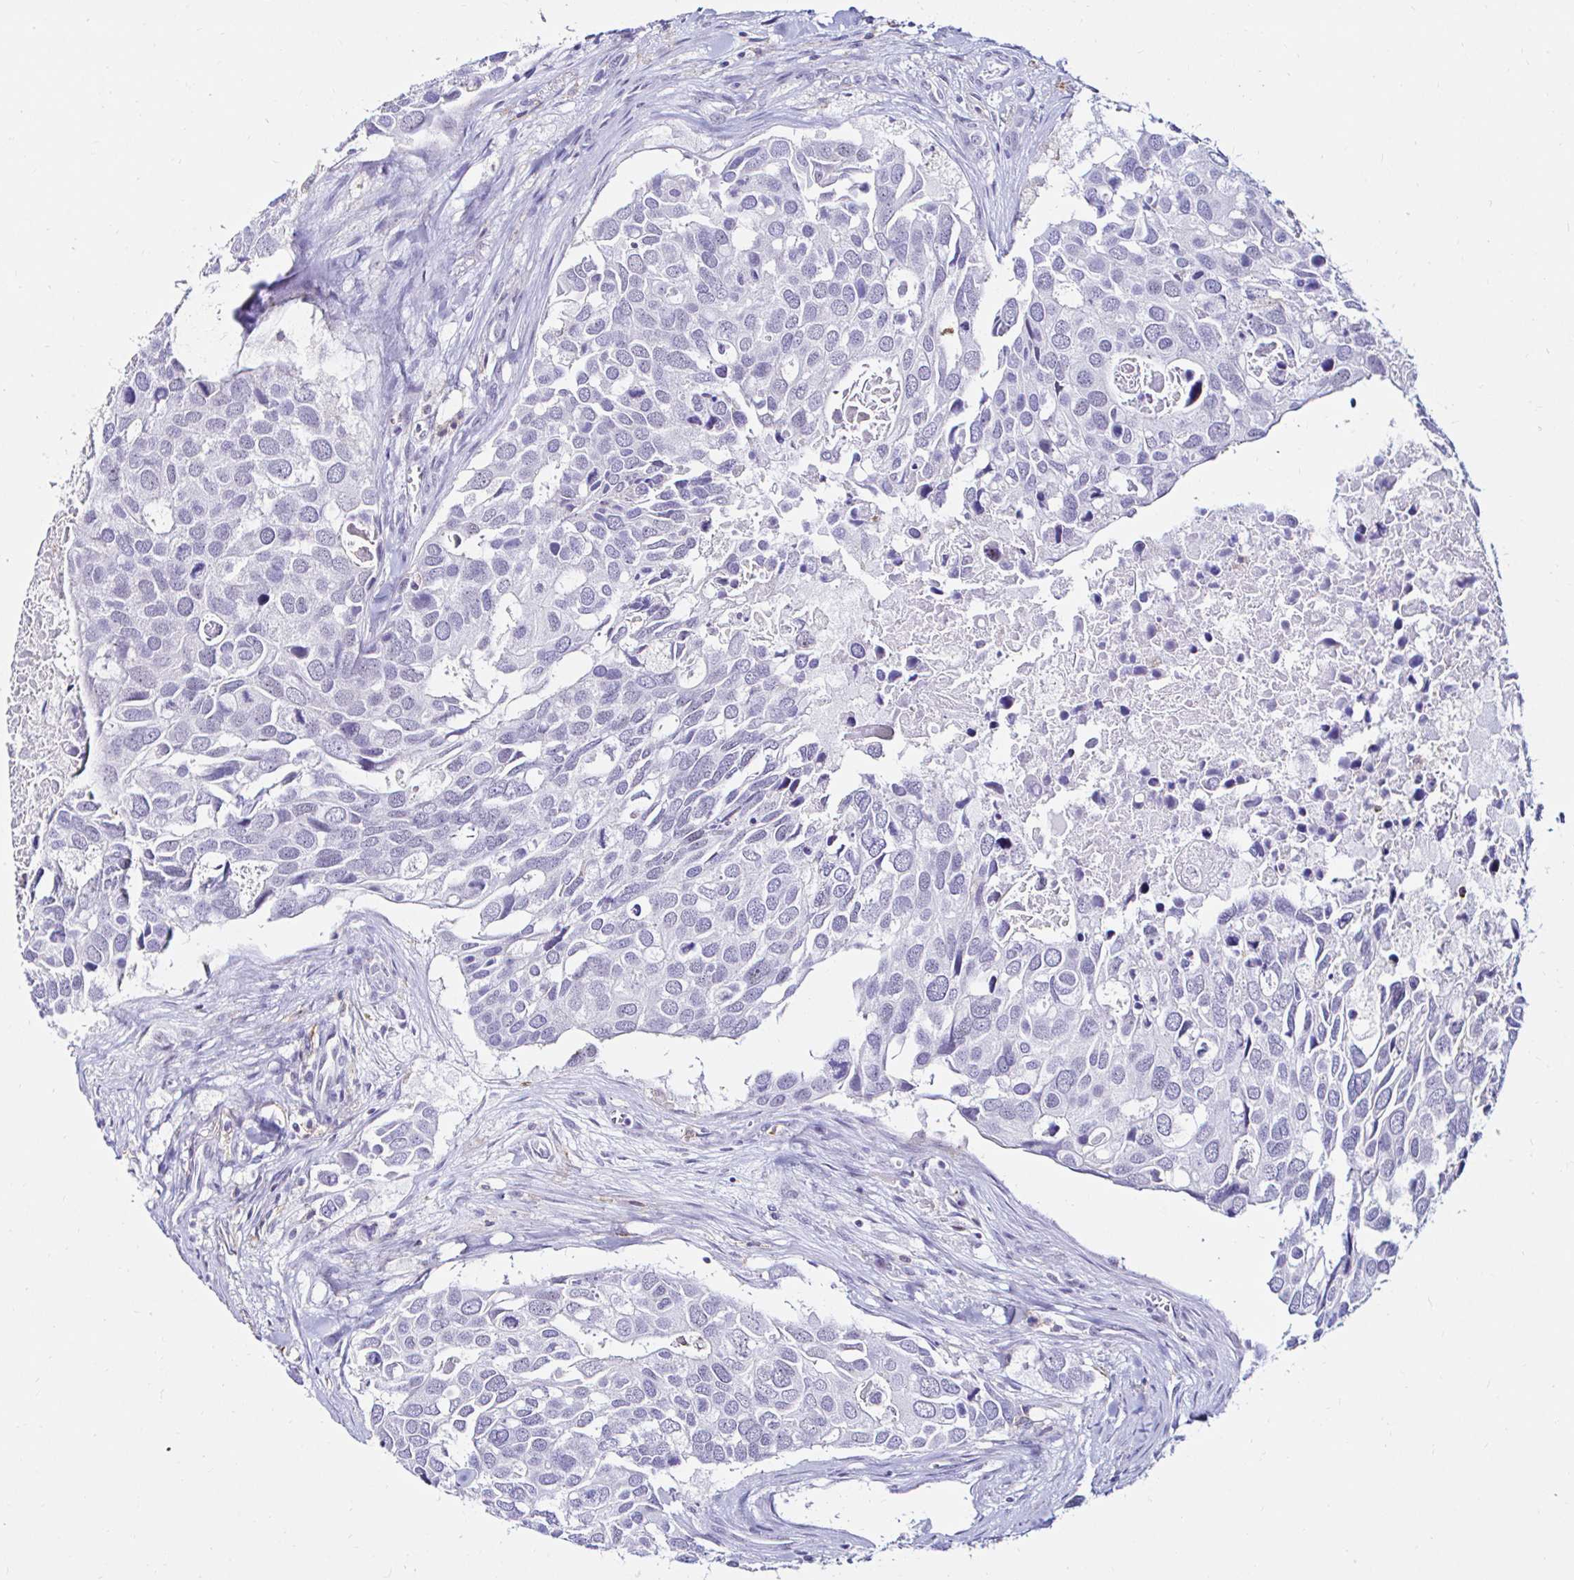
{"staining": {"intensity": "negative", "quantity": "none", "location": "none"}, "tissue": "breast cancer", "cell_type": "Tumor cells", "image_type": "cancer", "snomed": [{"axis": "morphology", "description": "Duct carcinoma"}, {"axis": "topography", "description": "Breast"}], "caption": "An immunohistochemistry micrograph of breast invasive ductal carcinoma is shown. There is no staining in tumor cells of breast invasive ductal carcinoma.", "gene": "CYBB", "patient": {"sex": "female", "age": 83}}